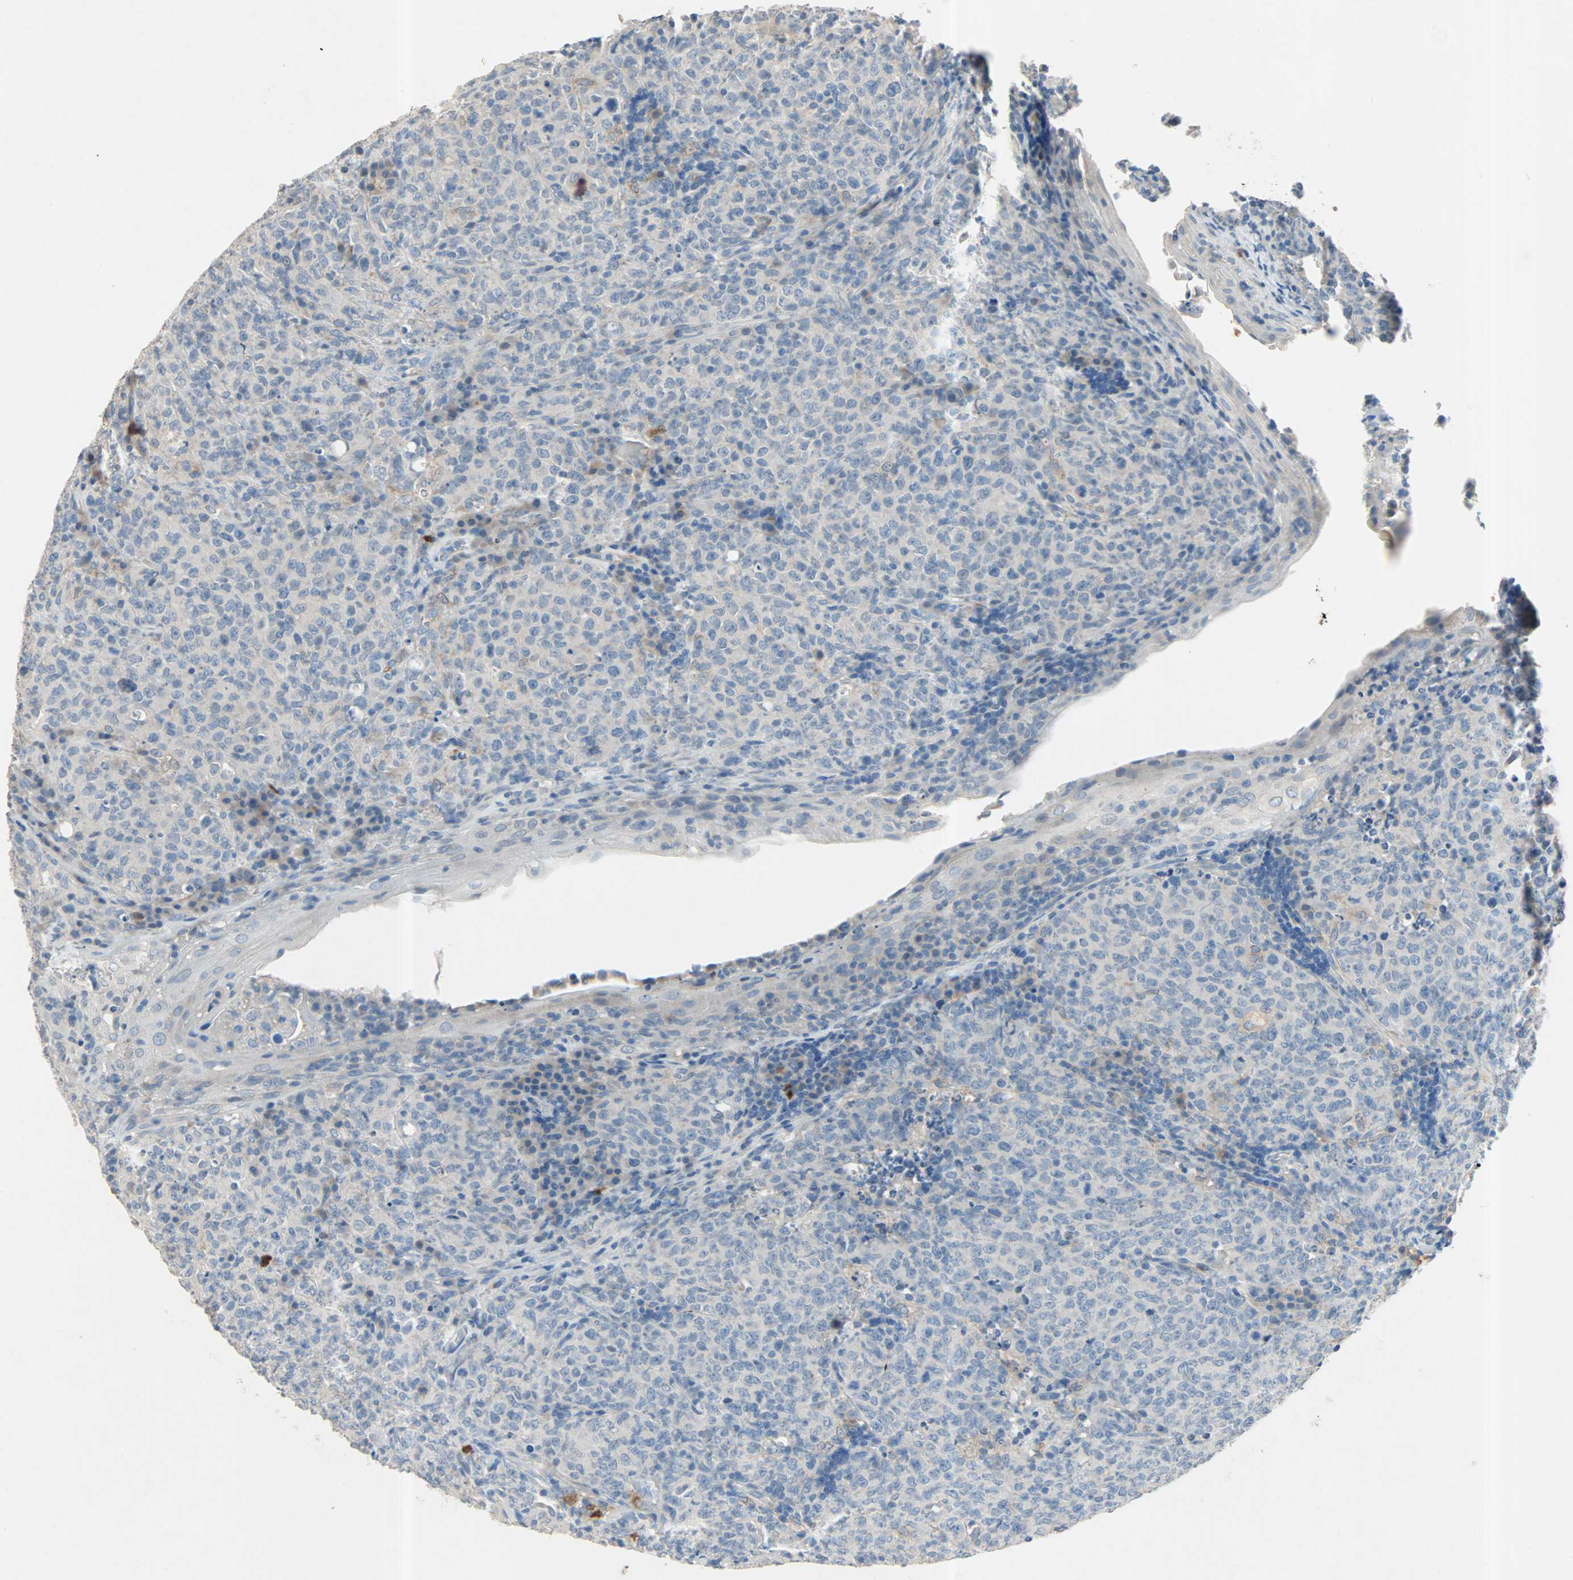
{"staining": {"intensity": "negative", "quantity": "none", "location": "none"}, "tissue": "lymphoma", "cell_type": "Tumor cells", "image_type": "cancer", "snomed": [{"axis": "morphology", "description": "Malignant lymphoma, non-Hodgkin's type, High grade"}, {"axis": "topography", "description": "Tonsil"}], "caption": "IHC micrograph of human high-grade malignant lymphoma, non-Hodgkin's type stained for a protein (brown), which demonstrates no positivity in tumor cells.", "gene": "PCDHB2", "patient": {"sex": "female", "age": 36}}